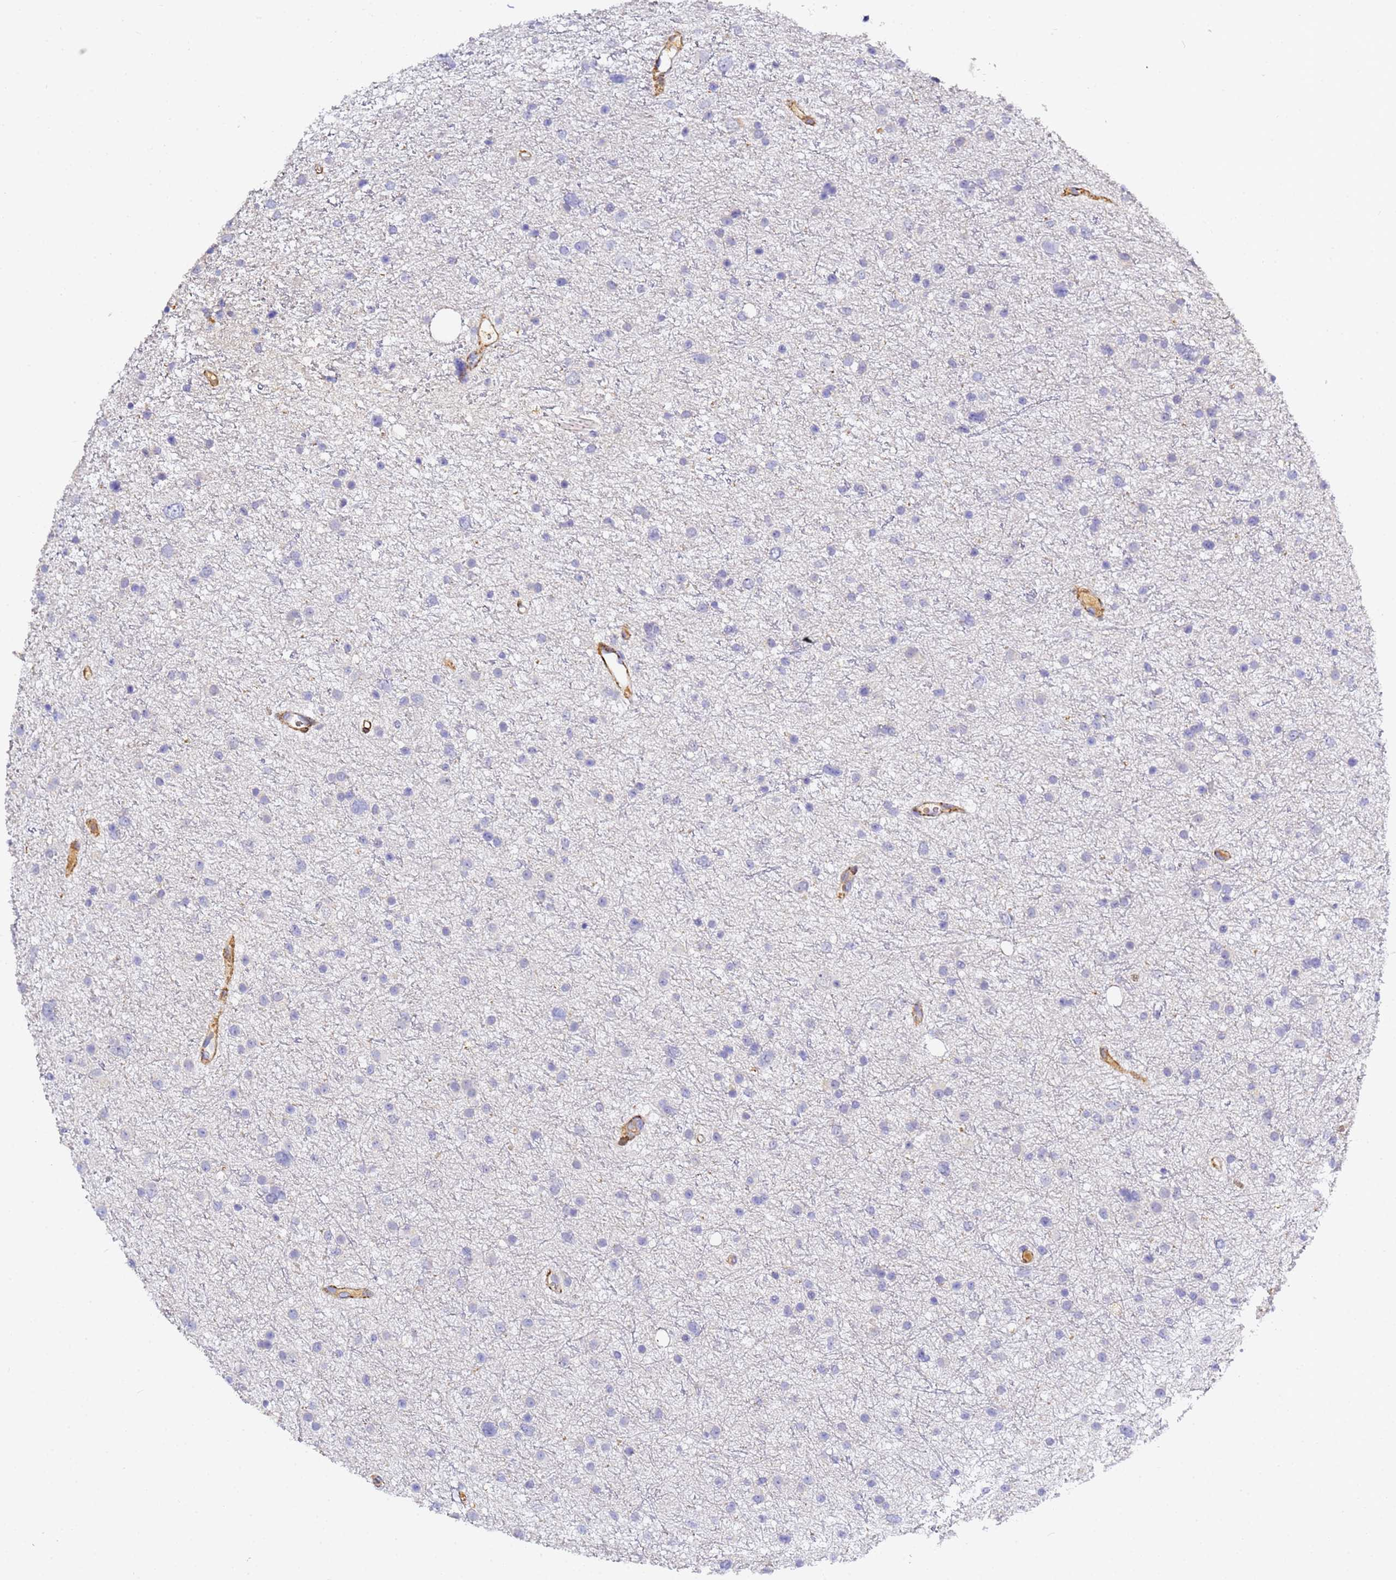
{"staining": {"intensity": "negative", "quantity": "none", "location": "none"}, "tissue": "glioma", "cell_type": "Tumor cells", "image_type": "cancer", "snomed": [{"axis": "morphology", "description": "Glioma, malignant, Low grade"}, {"axis": "topography", "description": "Cerebral cortex"}], "caption": "Malignant low-grade glioma stained for a protein using IHC shows no positivity tumor cells.", "gene": "CFH", "patient": {"sex": "female", "age": 39}}